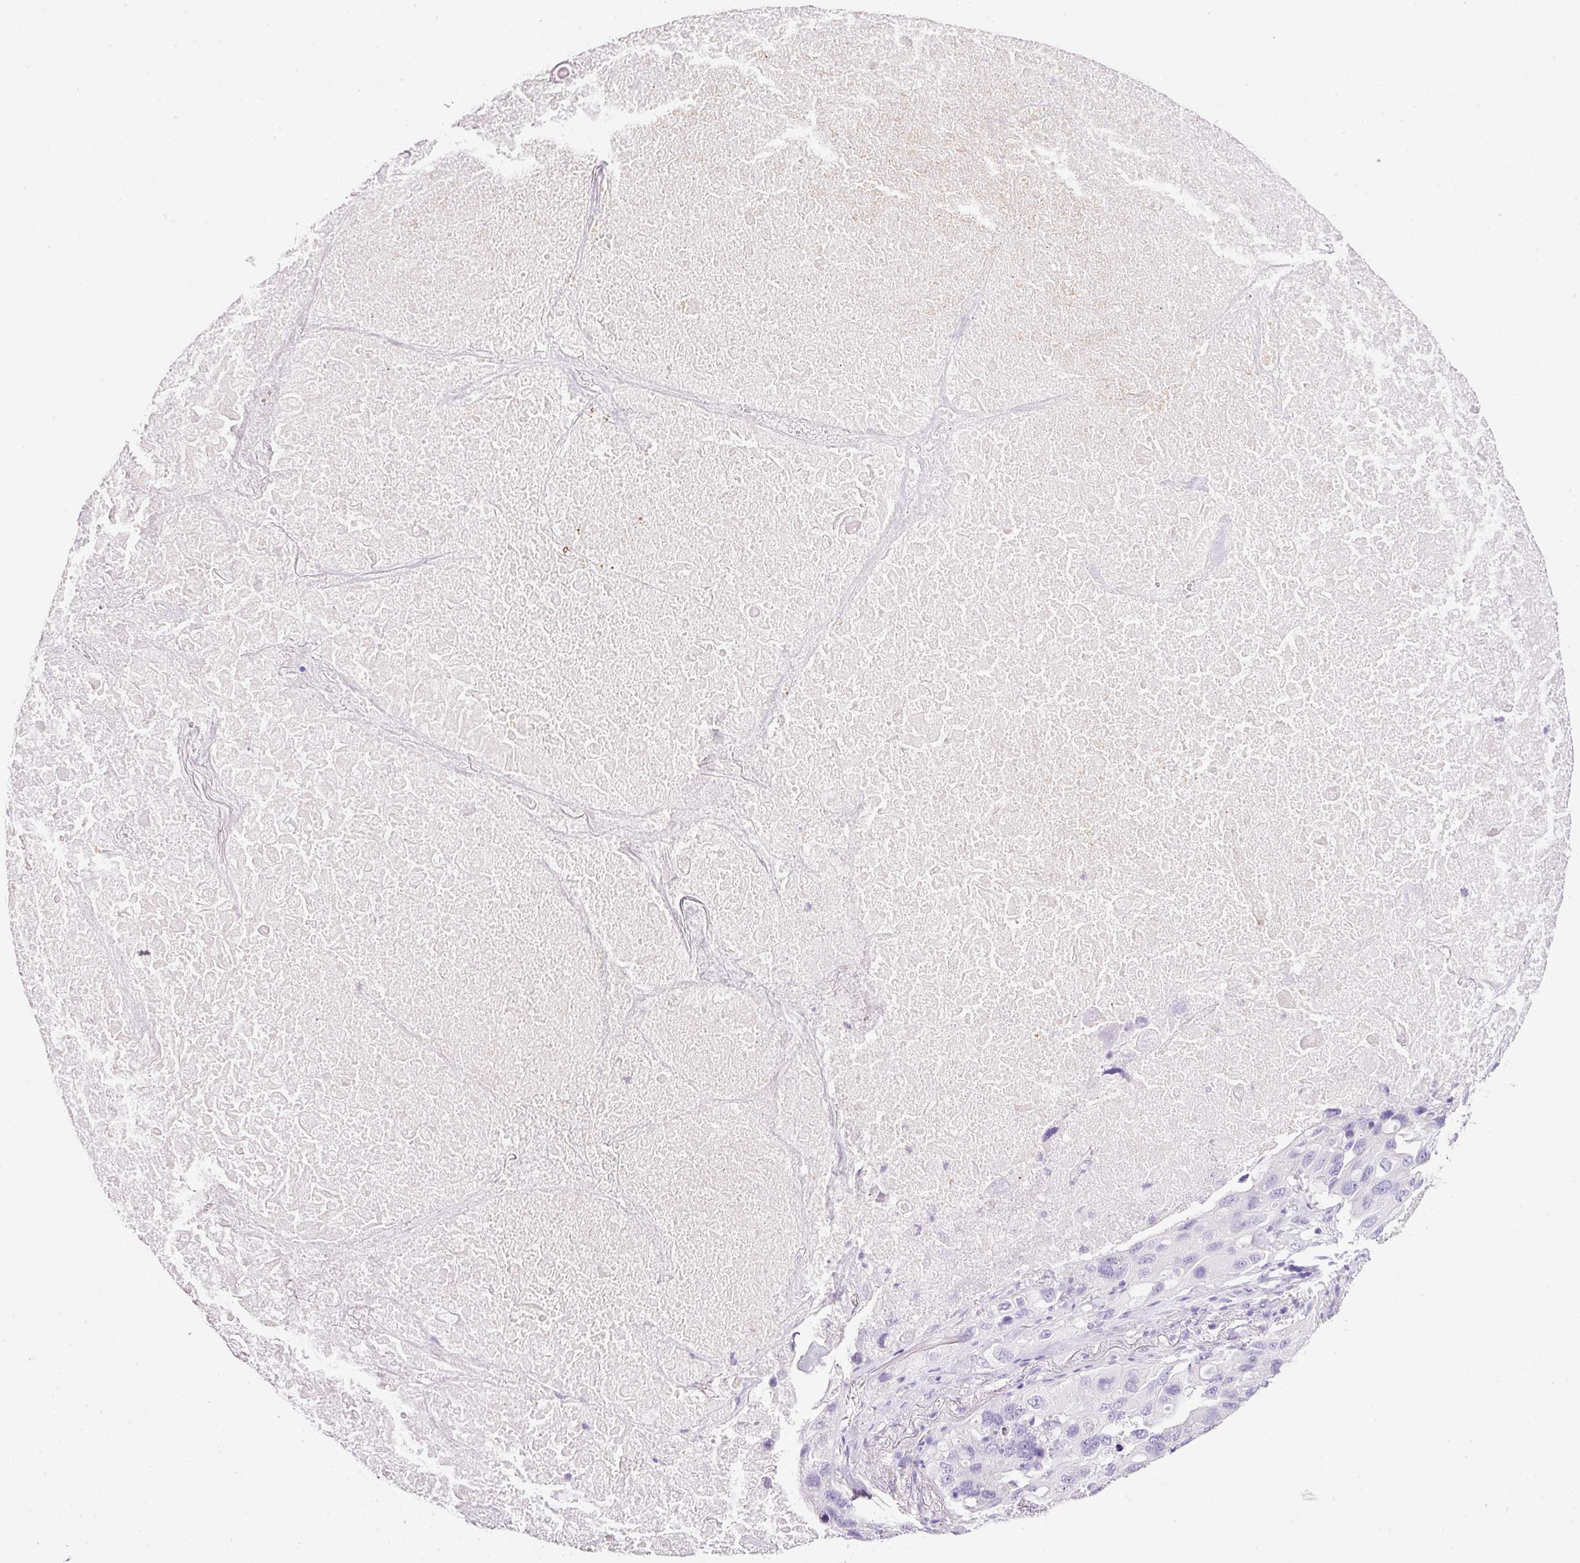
{"staining": {"intensity": "negative", "quantity": "none", "location": "none"}, "tissue": "lung cancer", "cell_type": "Tumor cells", "image_type": "cancer", "snomed": [{"axis": "morphology", "description": "Squamous cell carcinoma, NOS"}, {"axis": "topography", "description": "Lung"}], "caption": "High magnification brightfield microscopy of lung cancer stained with DAB (3,3'-diaminobenzidine) (brown) and counterstained with hematoxylin (blue): tumor cells show no significant positivity. (DAB (3,3'-diaminobenzidine) IHC visualized using brightfield microscopy, high magnification).", "gene": "BSND", "patient": {"sex": "female", "age": 73}}